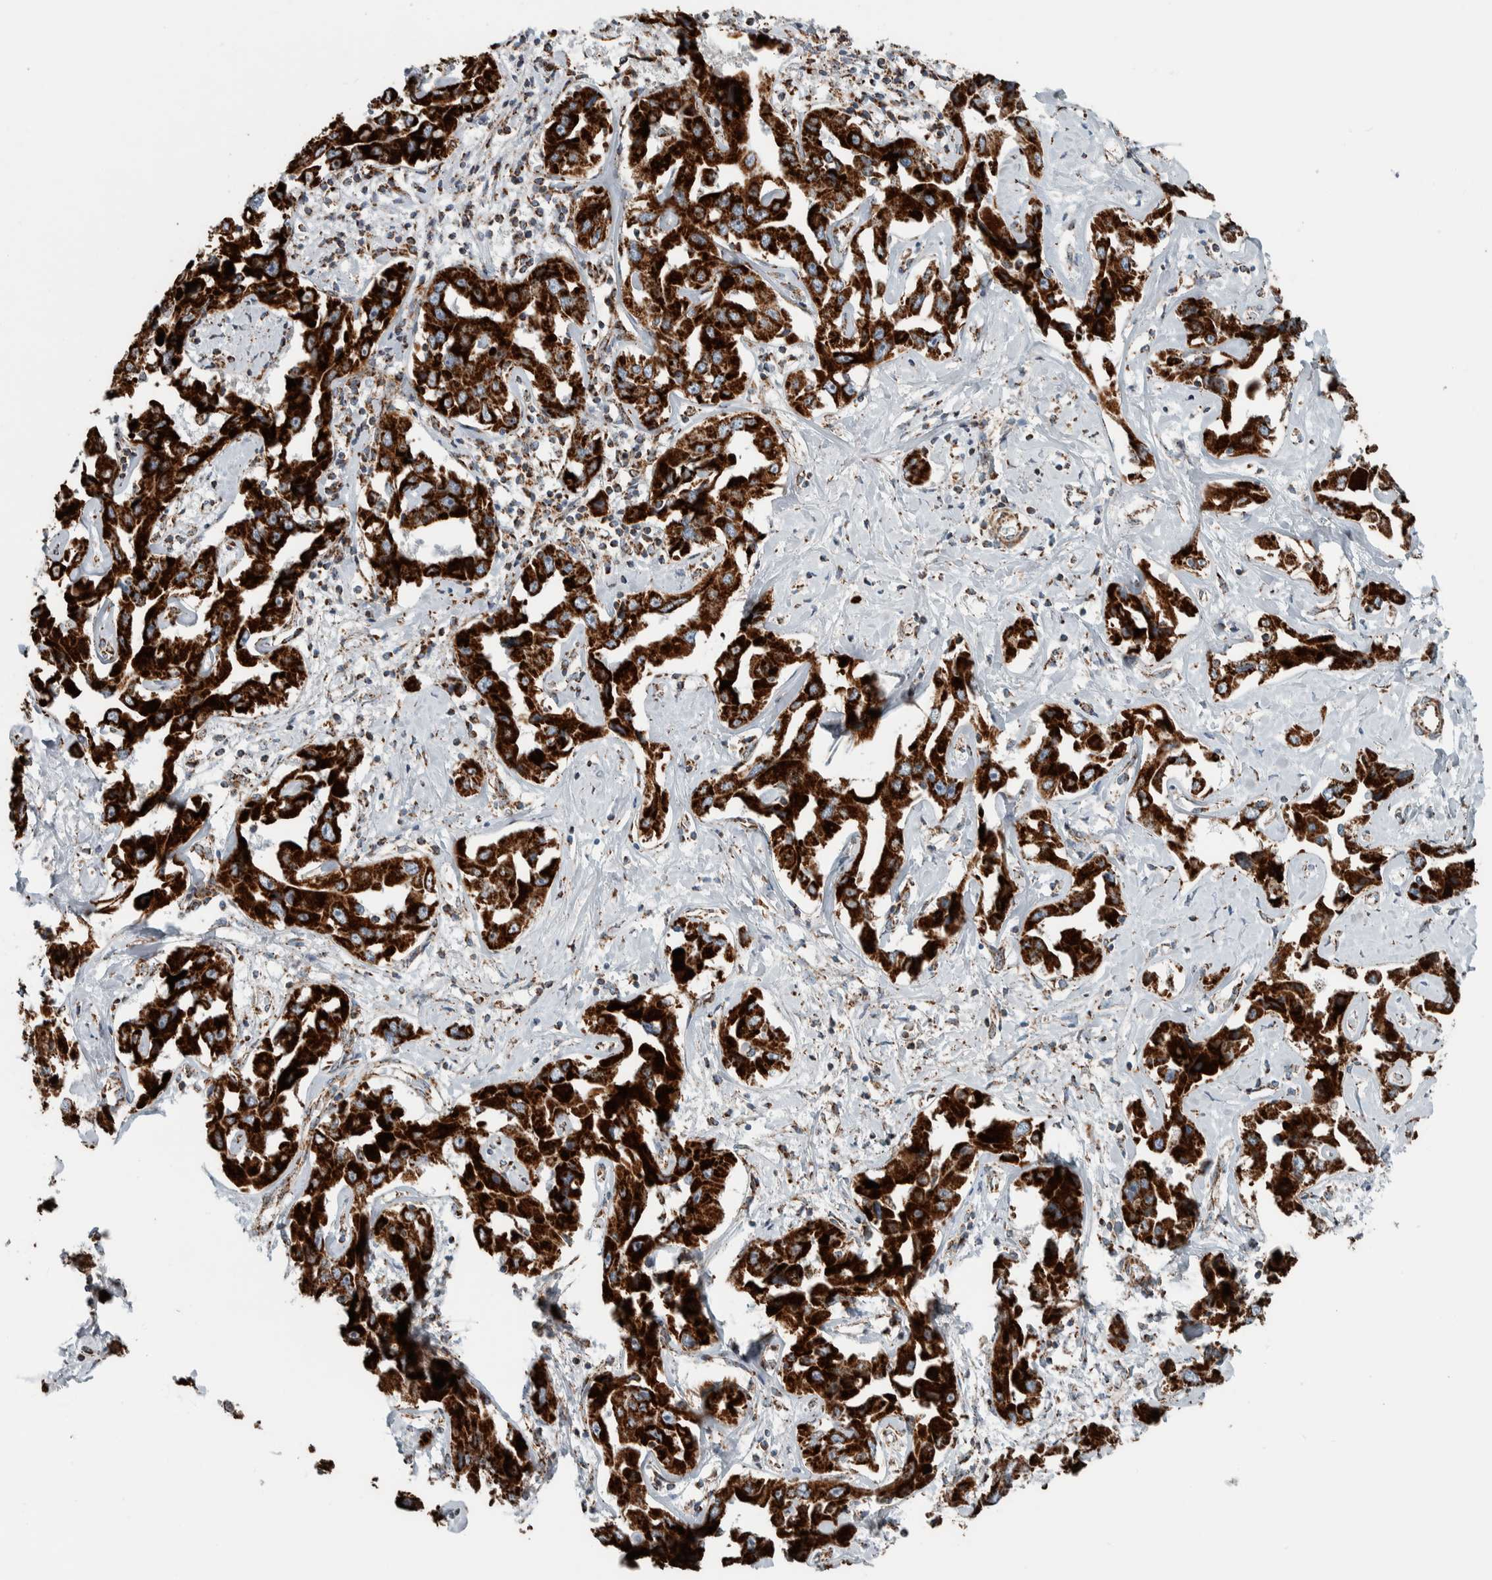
{"staining": {"intensity": "strong", "quantity": ">75%", "location": "cytoplasmic/membranous"}, "tissue": "liver cancer", "cell_type": "Tumor cells", "image_type": "cancer", "snomed": [{"axis": "morphology", "description": "Cholangiocarcinoma"}, {"axis": "topography", "description": "Liver"}], "caption": "A histopathology image showing strong cytoplasmic/membranous expression in about >75% of tumor cells in cholangiocarcinoma (liver), as visualized by brown immunohistochemical staining.", "gene": "CNTROB", "patient": {"sex": "male", "age": 59}}